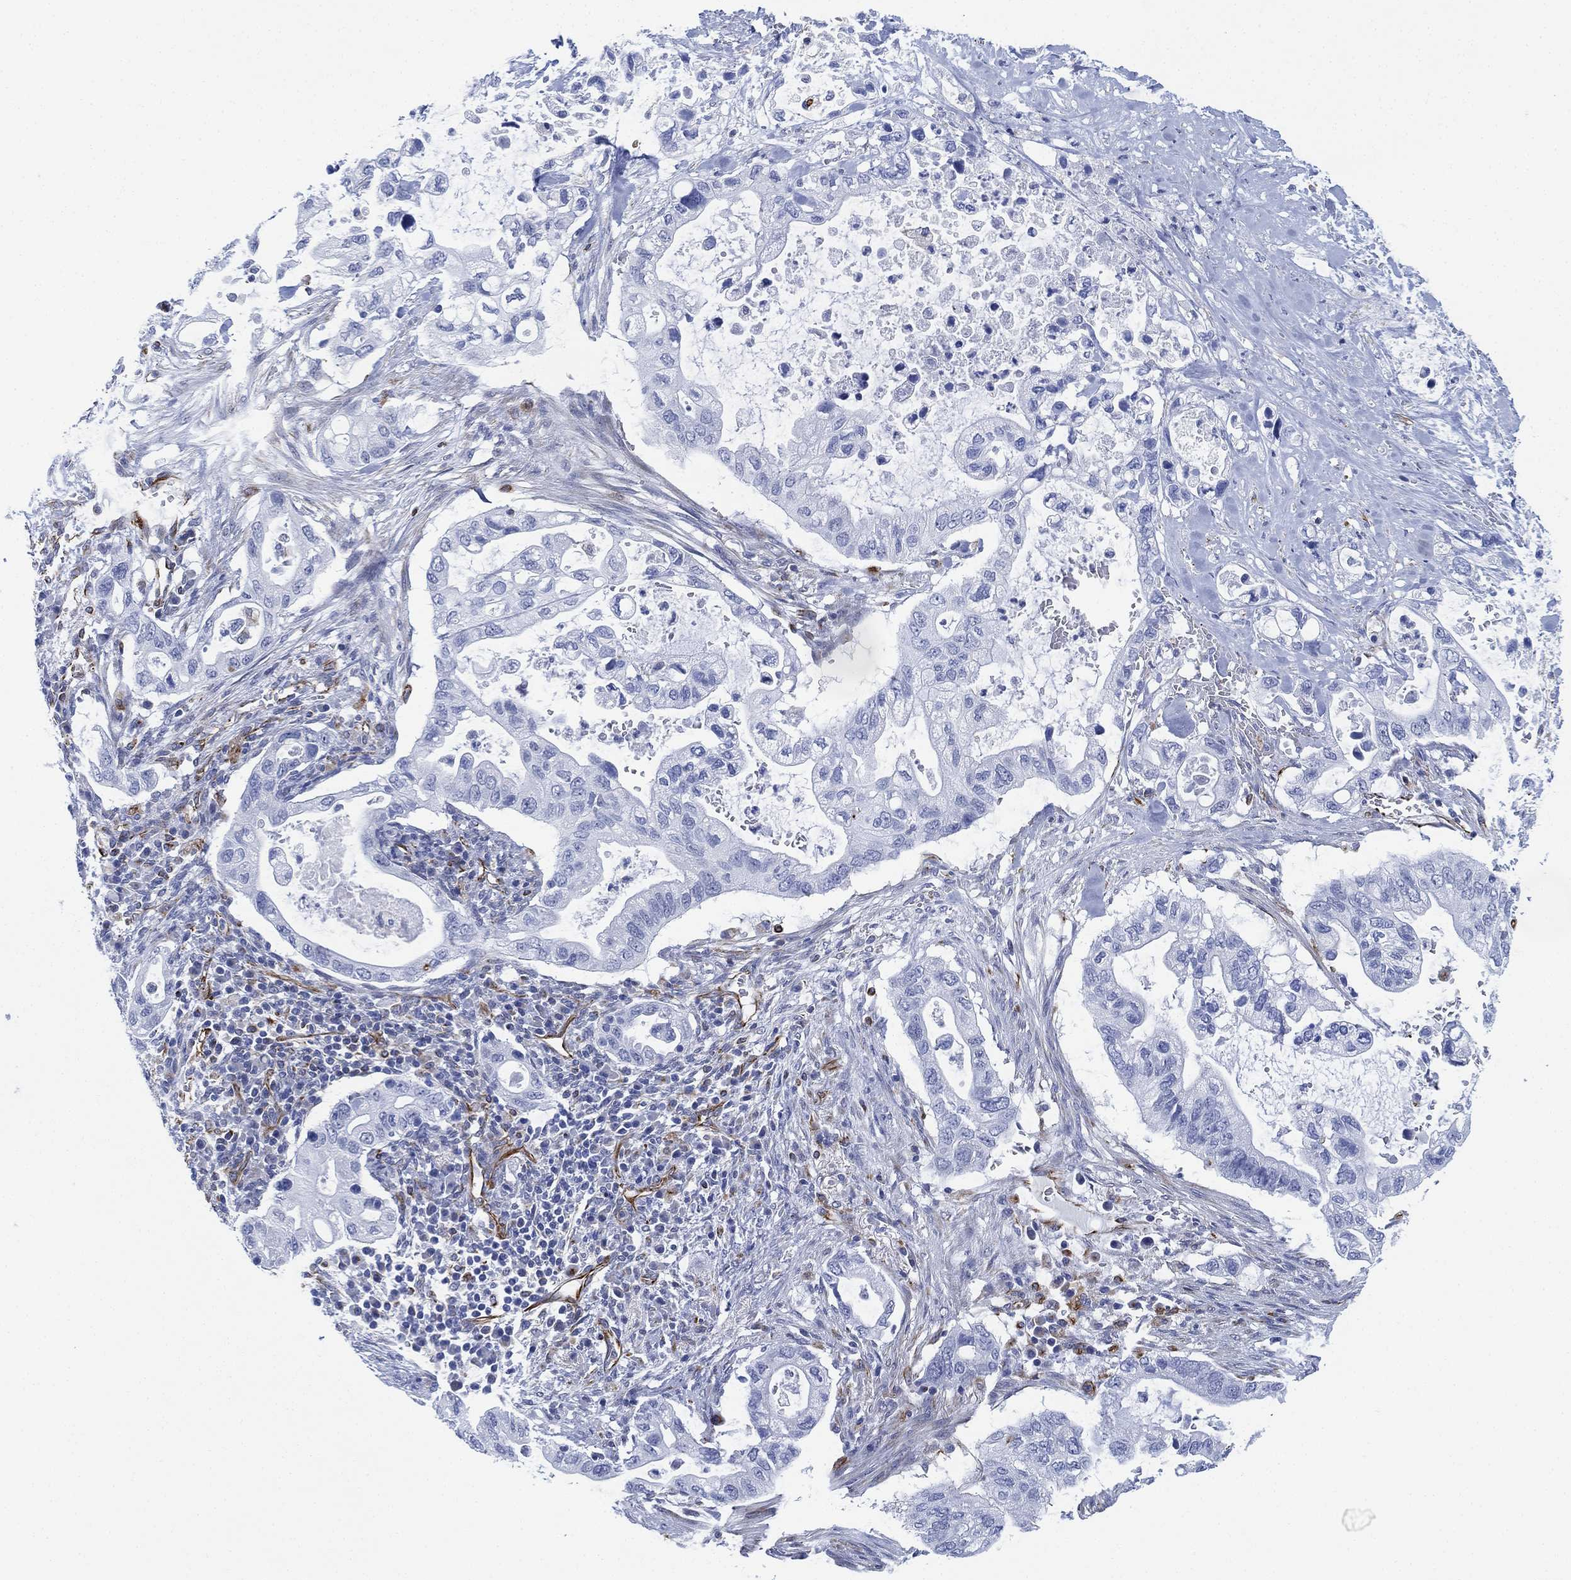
{"staining": {"intensity": "negative", "quantity": "none", "location": "none"}, "tissue": "pancreatic cancer", "cell_type": "Tumor cells", "image_type": "cancer", "snomed": [{"axis": "morphology", "description": "Adenocarcinoma, NOS"}, {"axis": "topography", "description": "Pancreas"}], "caption": "Immunohistochemistry of human adenocarcinoma (pancreatic) shows no positivity in tumor cells.", "gene": "PSKH2", "patient": {"sex": "female", "age": 72}}